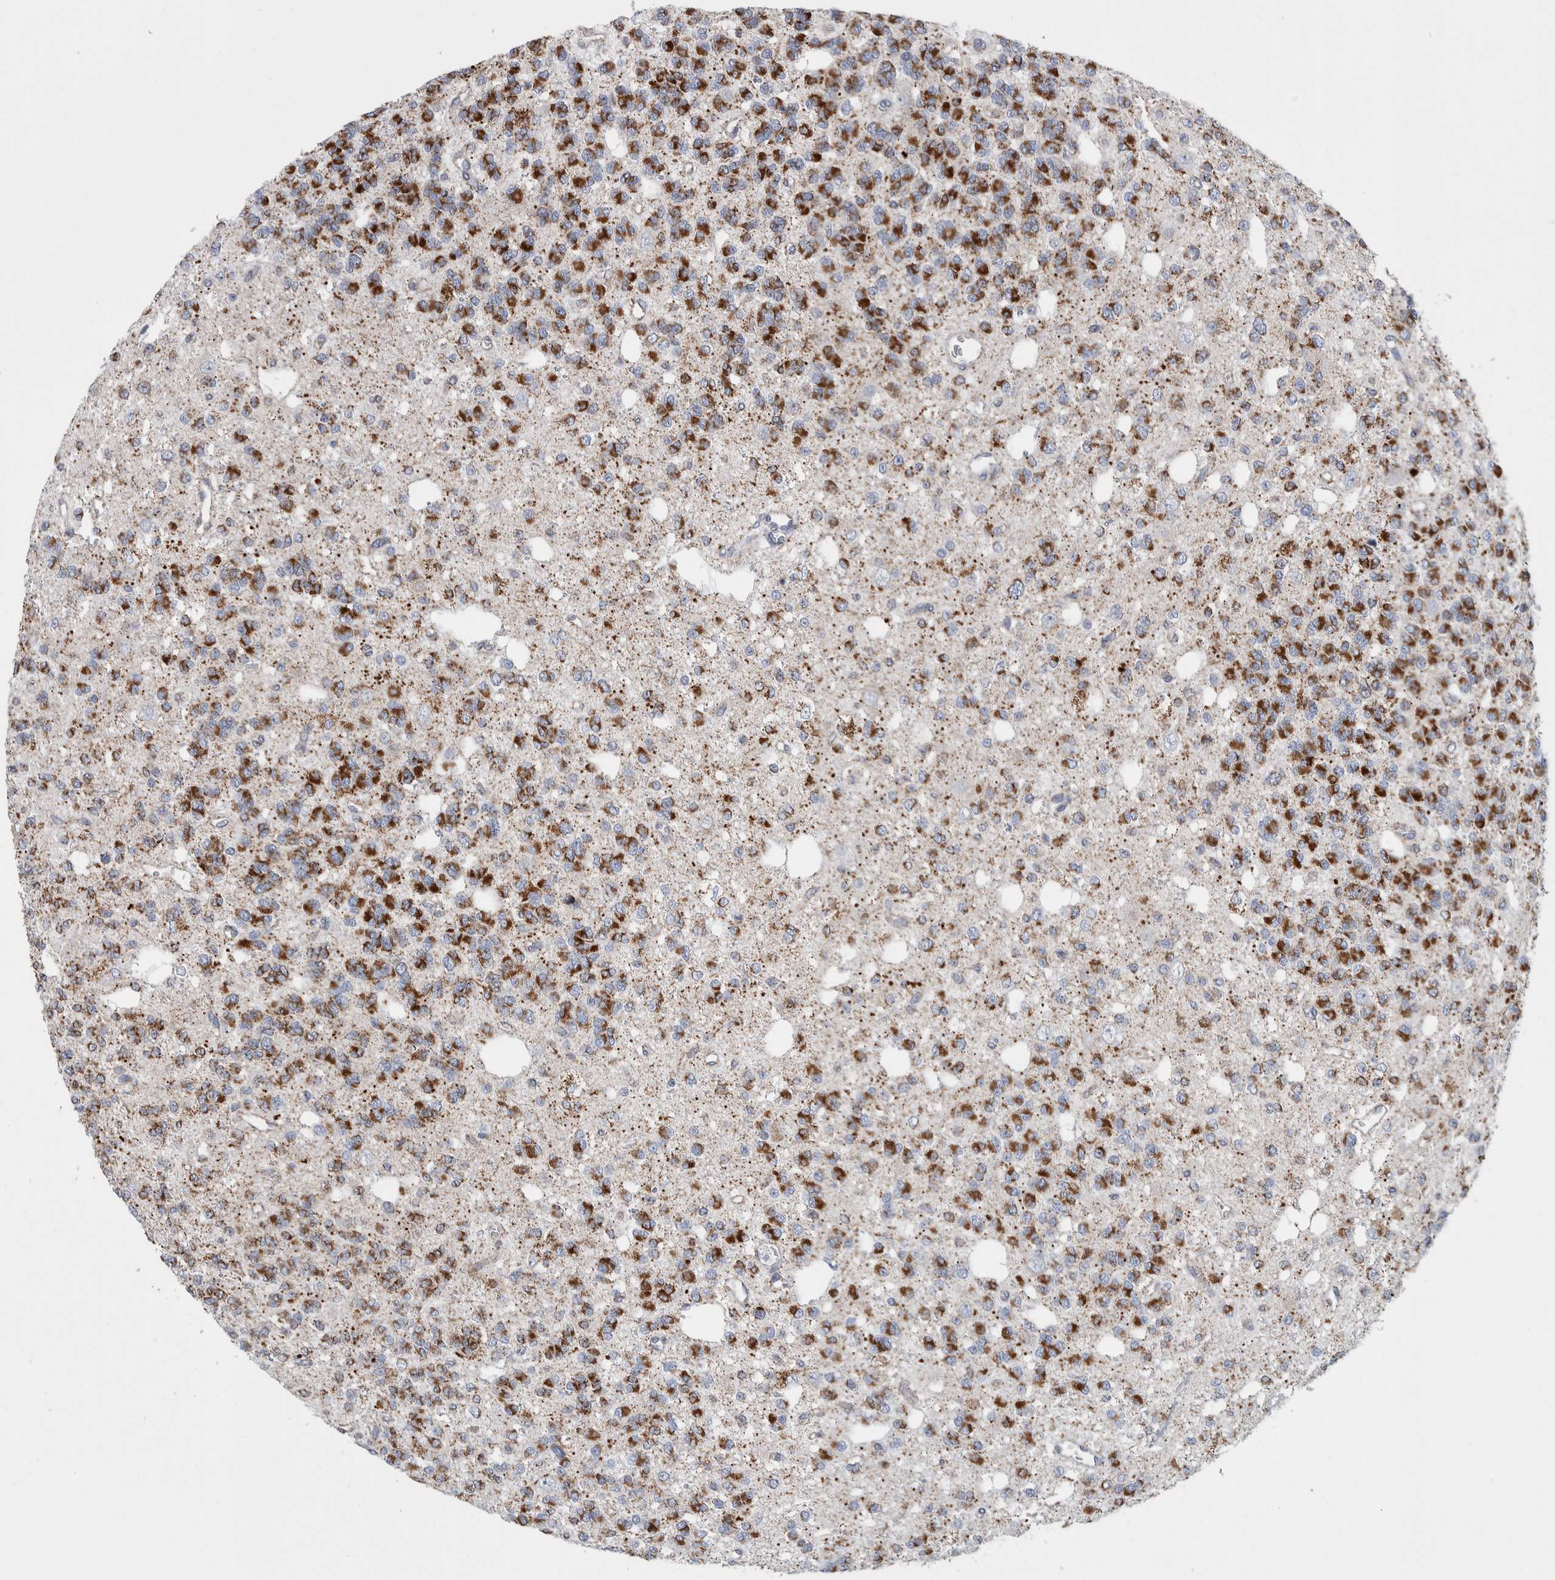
{"staining": {"intensity": "strong", "quantity": ">75%", "location": "cytoplasmic/membranous"}, "tissue": "glioma", "cell_type": "Tumor cells", "image_type": "cancer", "snomed": [{"axis": "morphology", "description": "Glioma, malignant, Low grade"}, {"axis": "topography", "description": "Brain"}], "caption": "The image reveals staining of malignant glioma (low-grade), revealing strong cytoplasmic/membranous protein expression (brown color) within tumor cells.", "gene": "ETFA", "patient": {"sex": "male", "age": 38}}